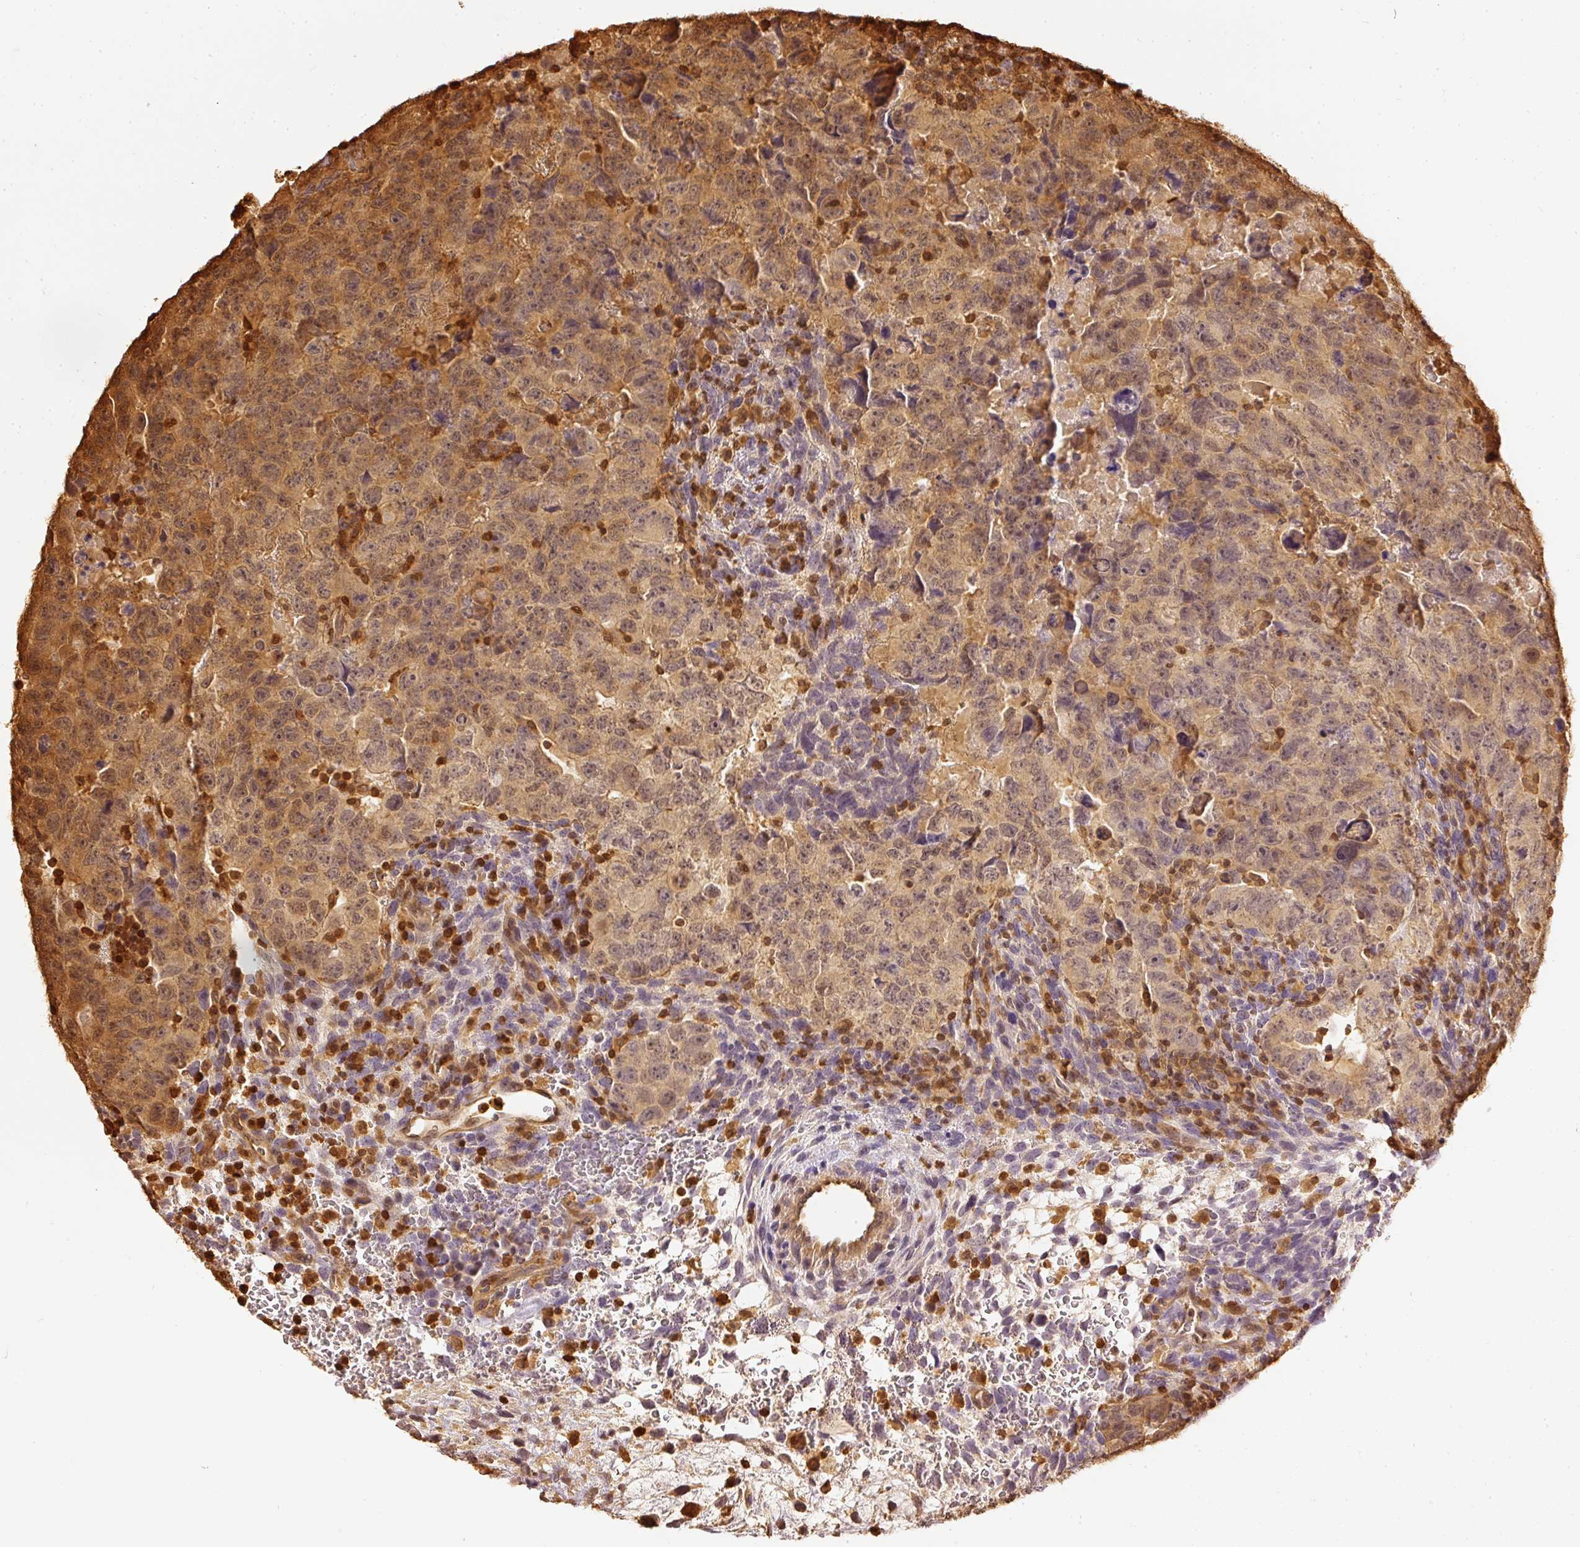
{"staining": {"intensity": "moderate", "quantity": ">75%", "location": "cytoplasmic/membranous,nuclear"}, "tissue": "testis cancer", "cell_type": "Tumor cells", "image_type": "cancer", "snomed": [{"axis": "morphology", "description": "Carcinoma, Embryonal, NOS"}, {"axis": "topography", "description": "Testis"}], "caption": "Immunohistochemistry photomicrograph of neoplastic tissue: embryonal carcinoma (testis) stained using immunohistochemistry exhibits medium levels of moderate protein expression localized specifically in the cytoplasmic/membranous and nuclear of tumor cells, appearing as a cytoplasmic/membranous and nuclear brown color.", "gene": "PFN1", "patient": {"sex": "male", "age": 24}}